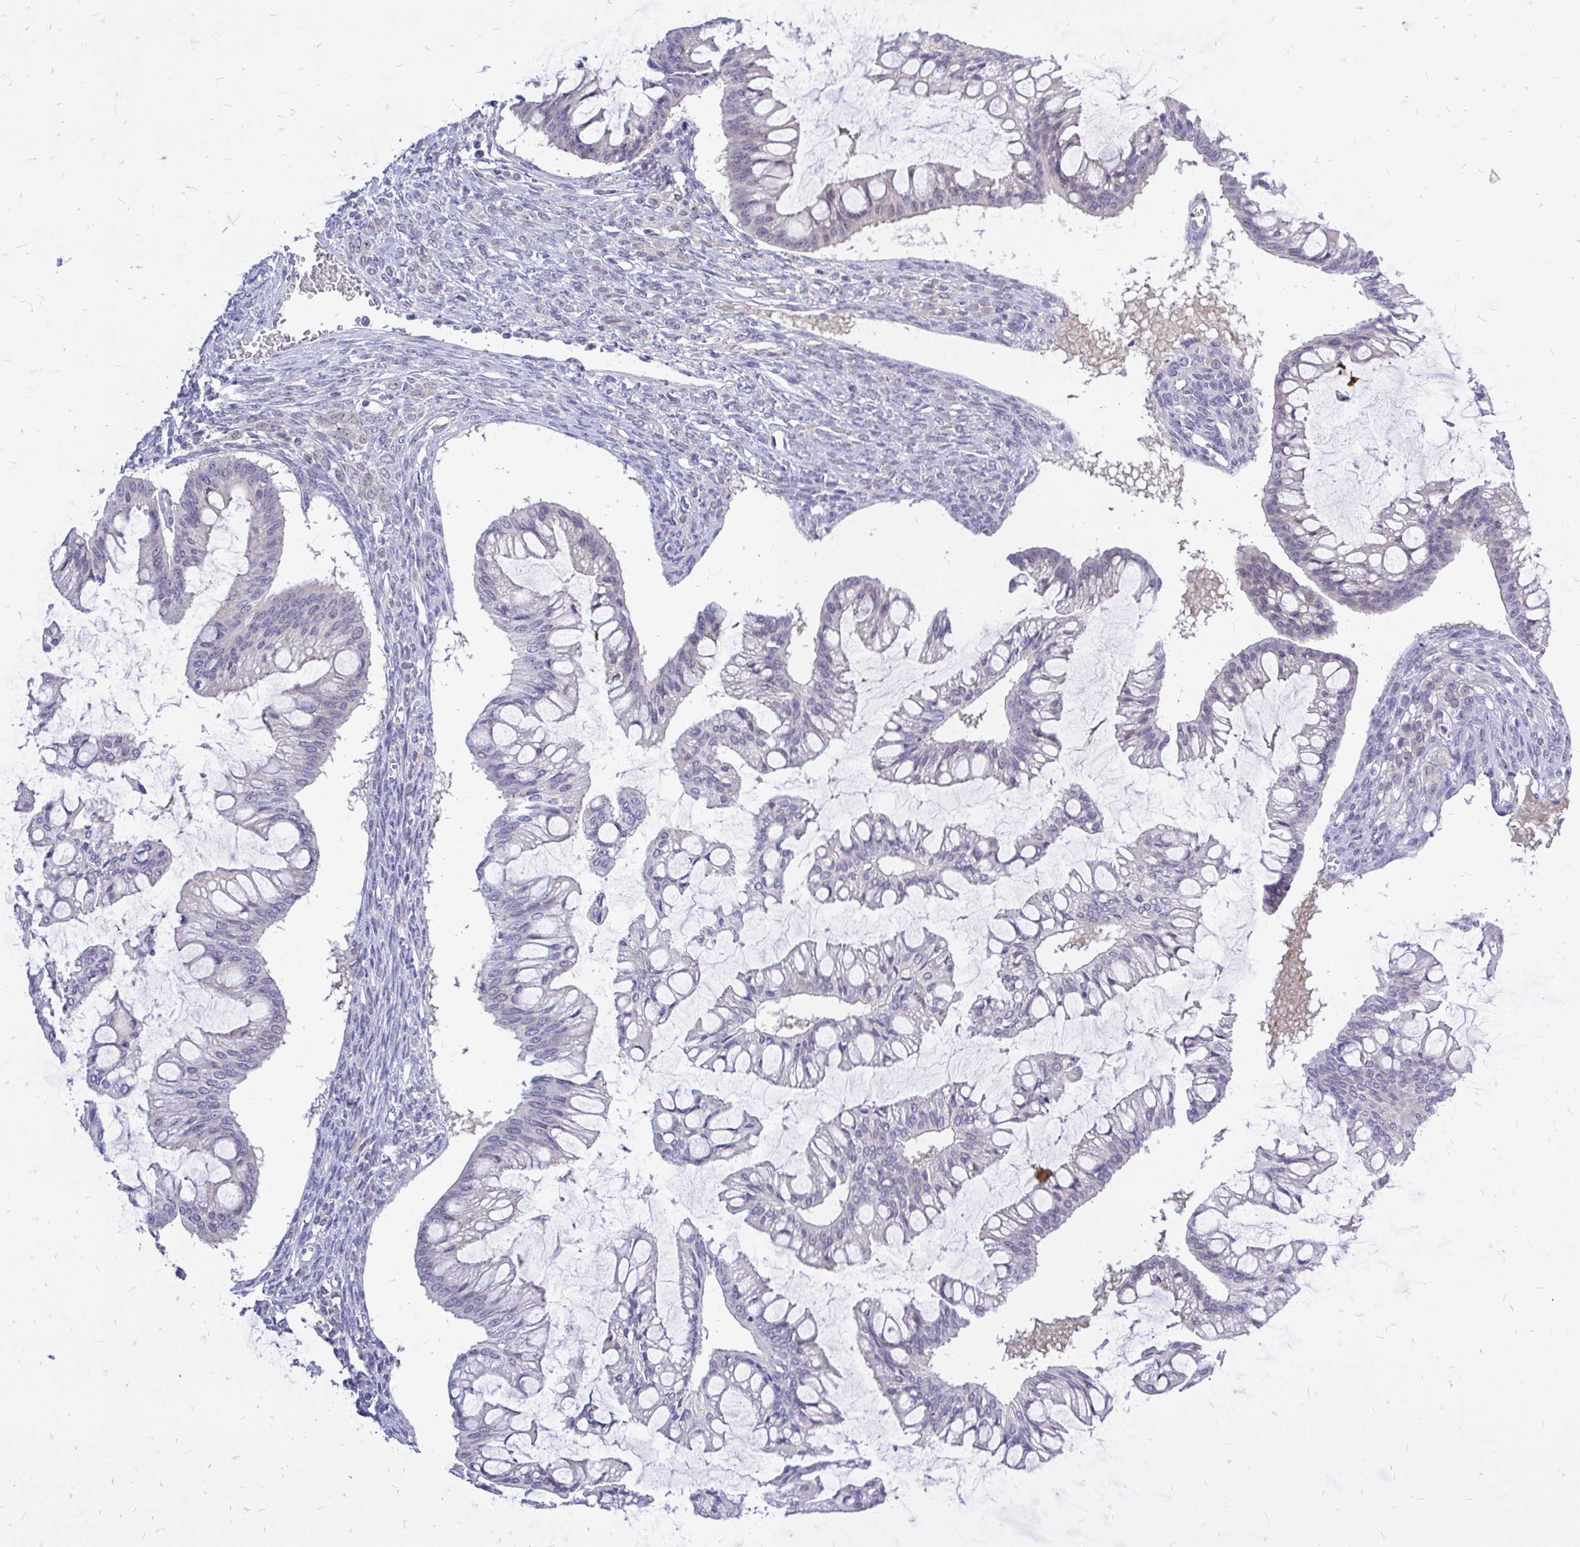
{"staining": {"intensity": "negative", "quantity": "none", "location": "none"}, "tissue": "ovarian cancer", "cell_type": "Tumor cells", "image_type": "cancer", "snomed": [{"axis": "morphology", "description": "Cystadenocarcinoma, mucinous, NOS"}, {"axis": "topography", "description": "Ovary"}], "caption": "IHC histopathology image of neoplastic tissue: human ovarian mucinous cystadenocarcinoma stained with DAB exhibits no significant protein expression in tumor cells. (DAB immunohistochemistry visualized using brightfield microscopy, high magnification).", "gene": "MAP1LC3A", "patient": {"sex": "female", "age": 73}}